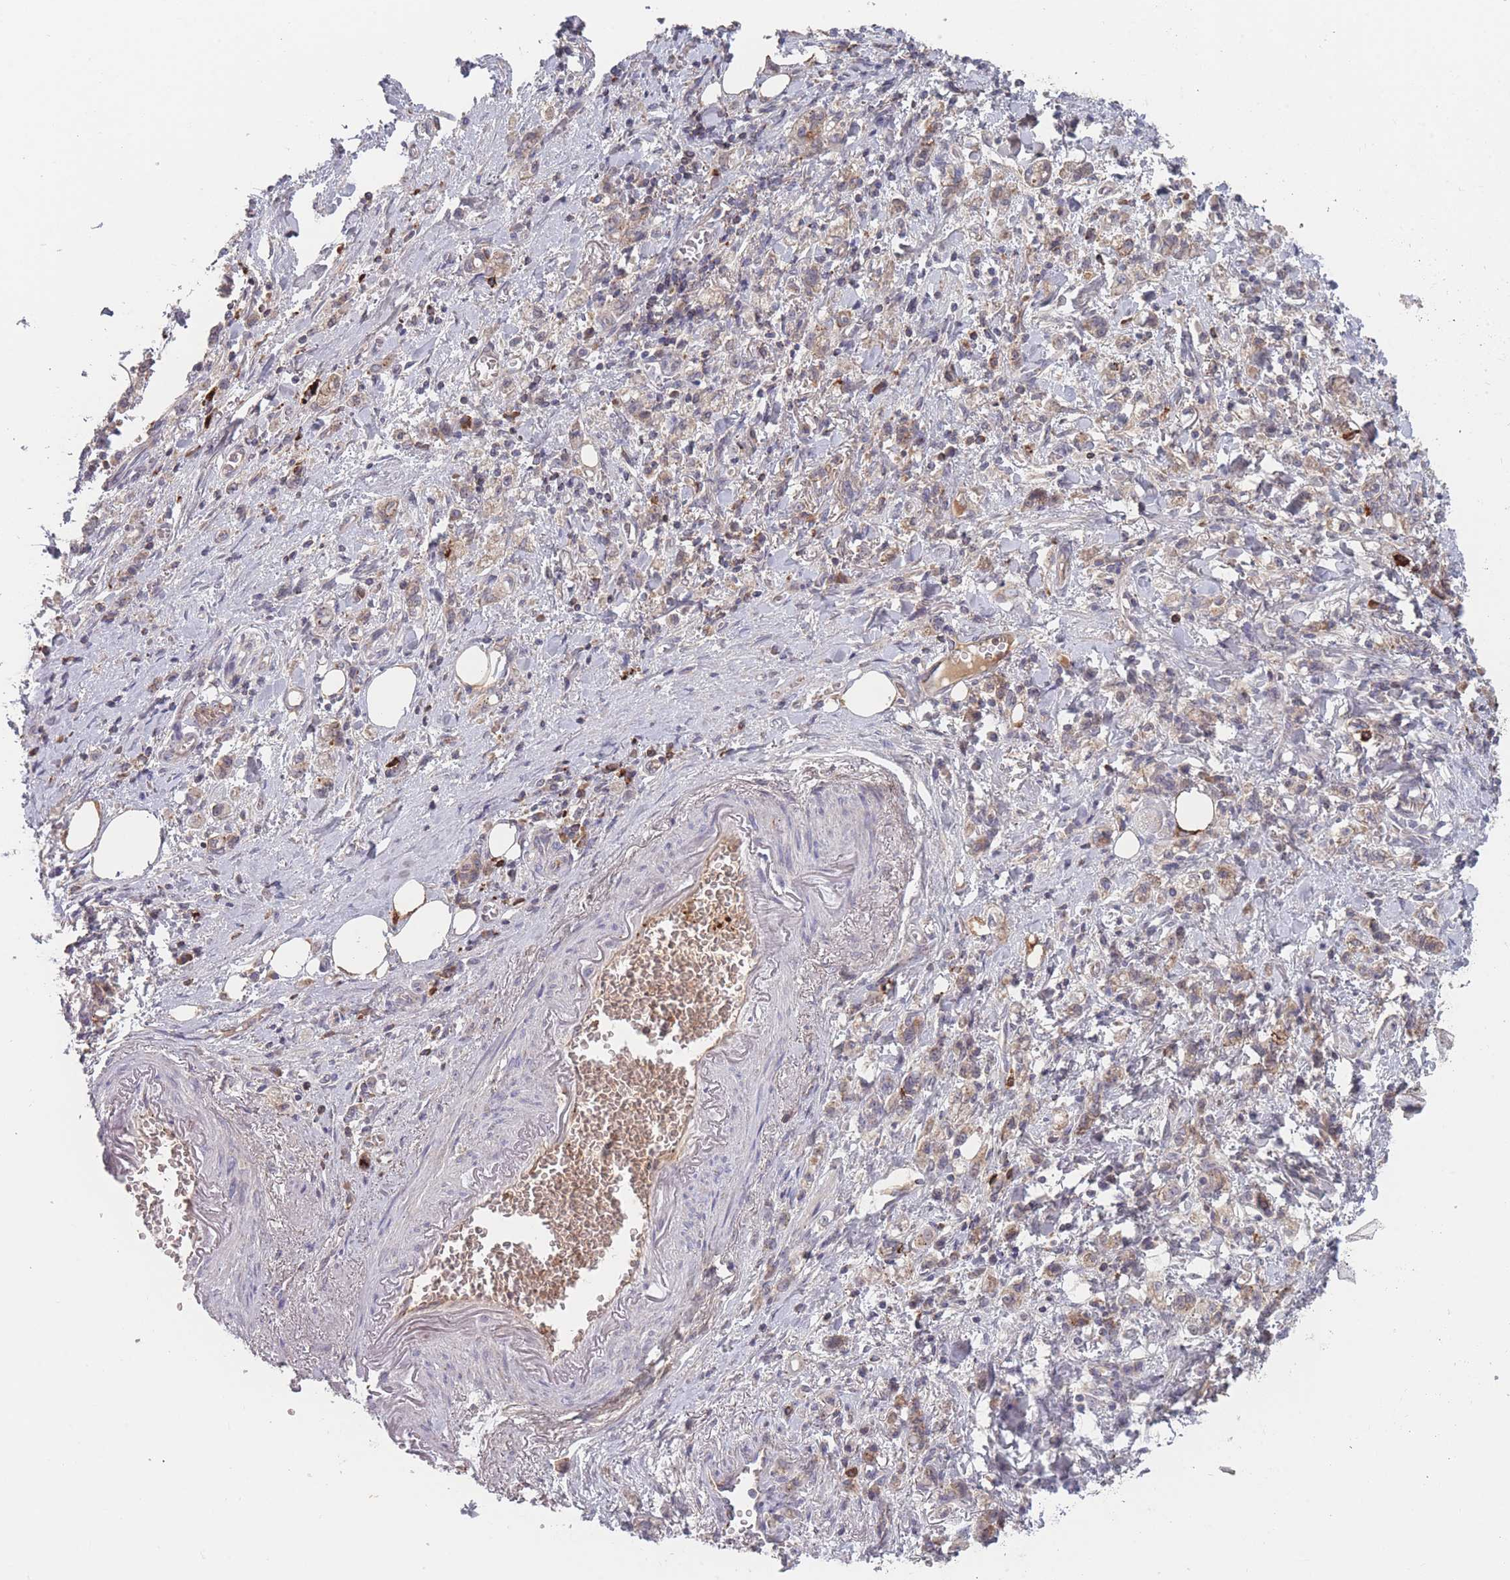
{"staining": {"intensity": "weak", "quantity": "<25%", "location": "cytoplasmic/membranous"}, "tissue": "stomach cancer", "cell_type": "Tumor cells", "image_type": "cancer", "snomed": [{"axis": "morphology", "description": "Adenocarcinoma, NOS"}, {"axis": "topography", "description": "Stomach"}], "caption": "Tumor cells are negative for protein expression in human stomach adenocarcinoma.", "gene": "TMEM232", "patient": {"sex": "male", "age": 77}}